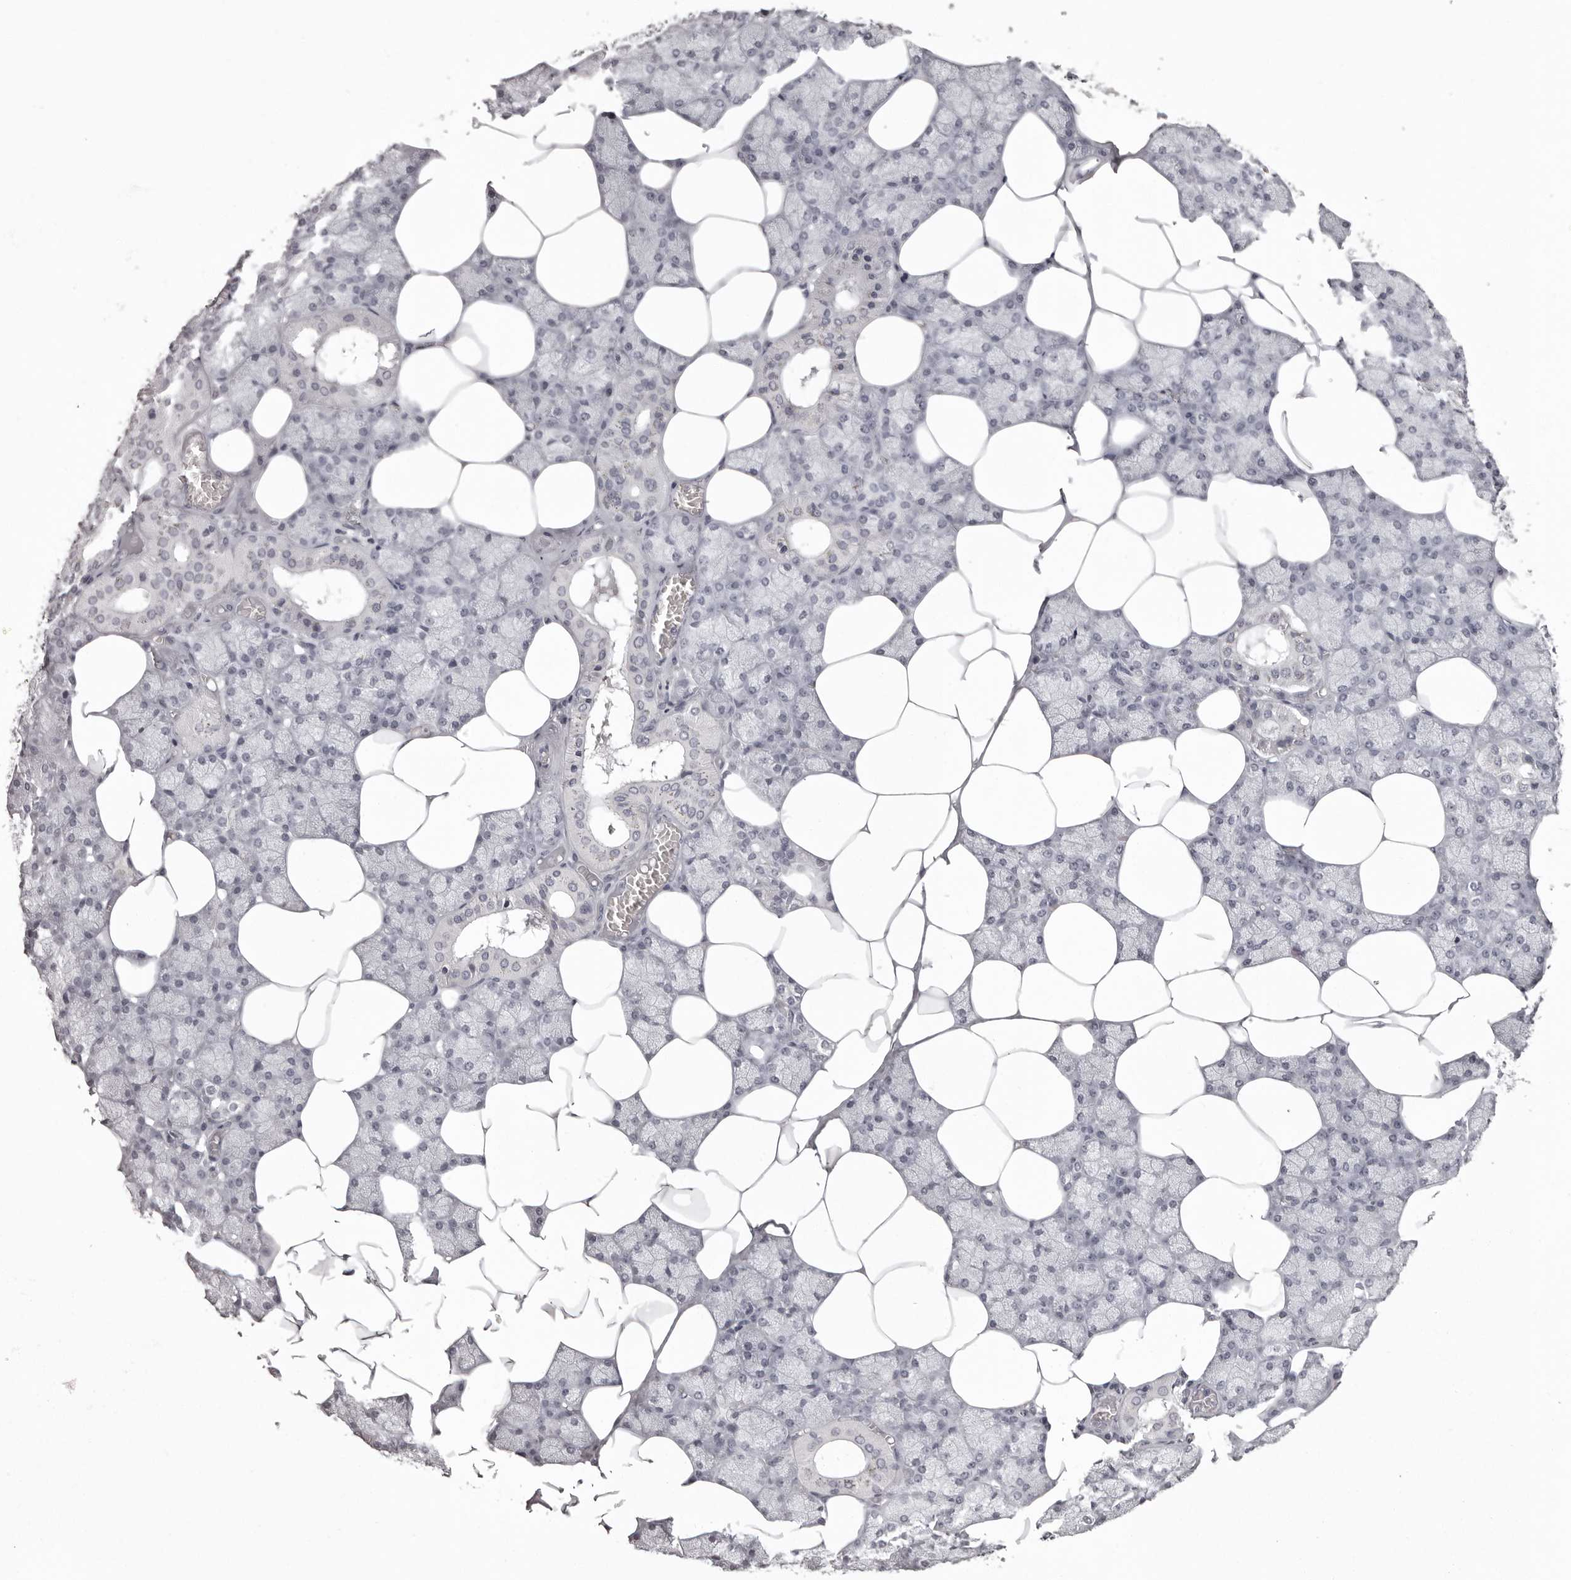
{"staining": {"intensity": "negative", "quantity": "none", "location": "none"}, "tissue": "salivary gland", "cell_type": "Glandular cells", "image_type": "normal", "snomed": [{"axis": "morphology", "description": "Normal tissue, NOS"}, {"axis": "topography", "description": "Salivary gland"}], "caption": "Glandular cells are negative for protein expression in benign human salivary gland. The staining is performed using DAB (3,3'-diaminobenzidine) brown chromogen with nuclei counter-stained in using hematoxylin.", "gene": "C8orf74", "patient": {"sex": "male", "age": 62}}